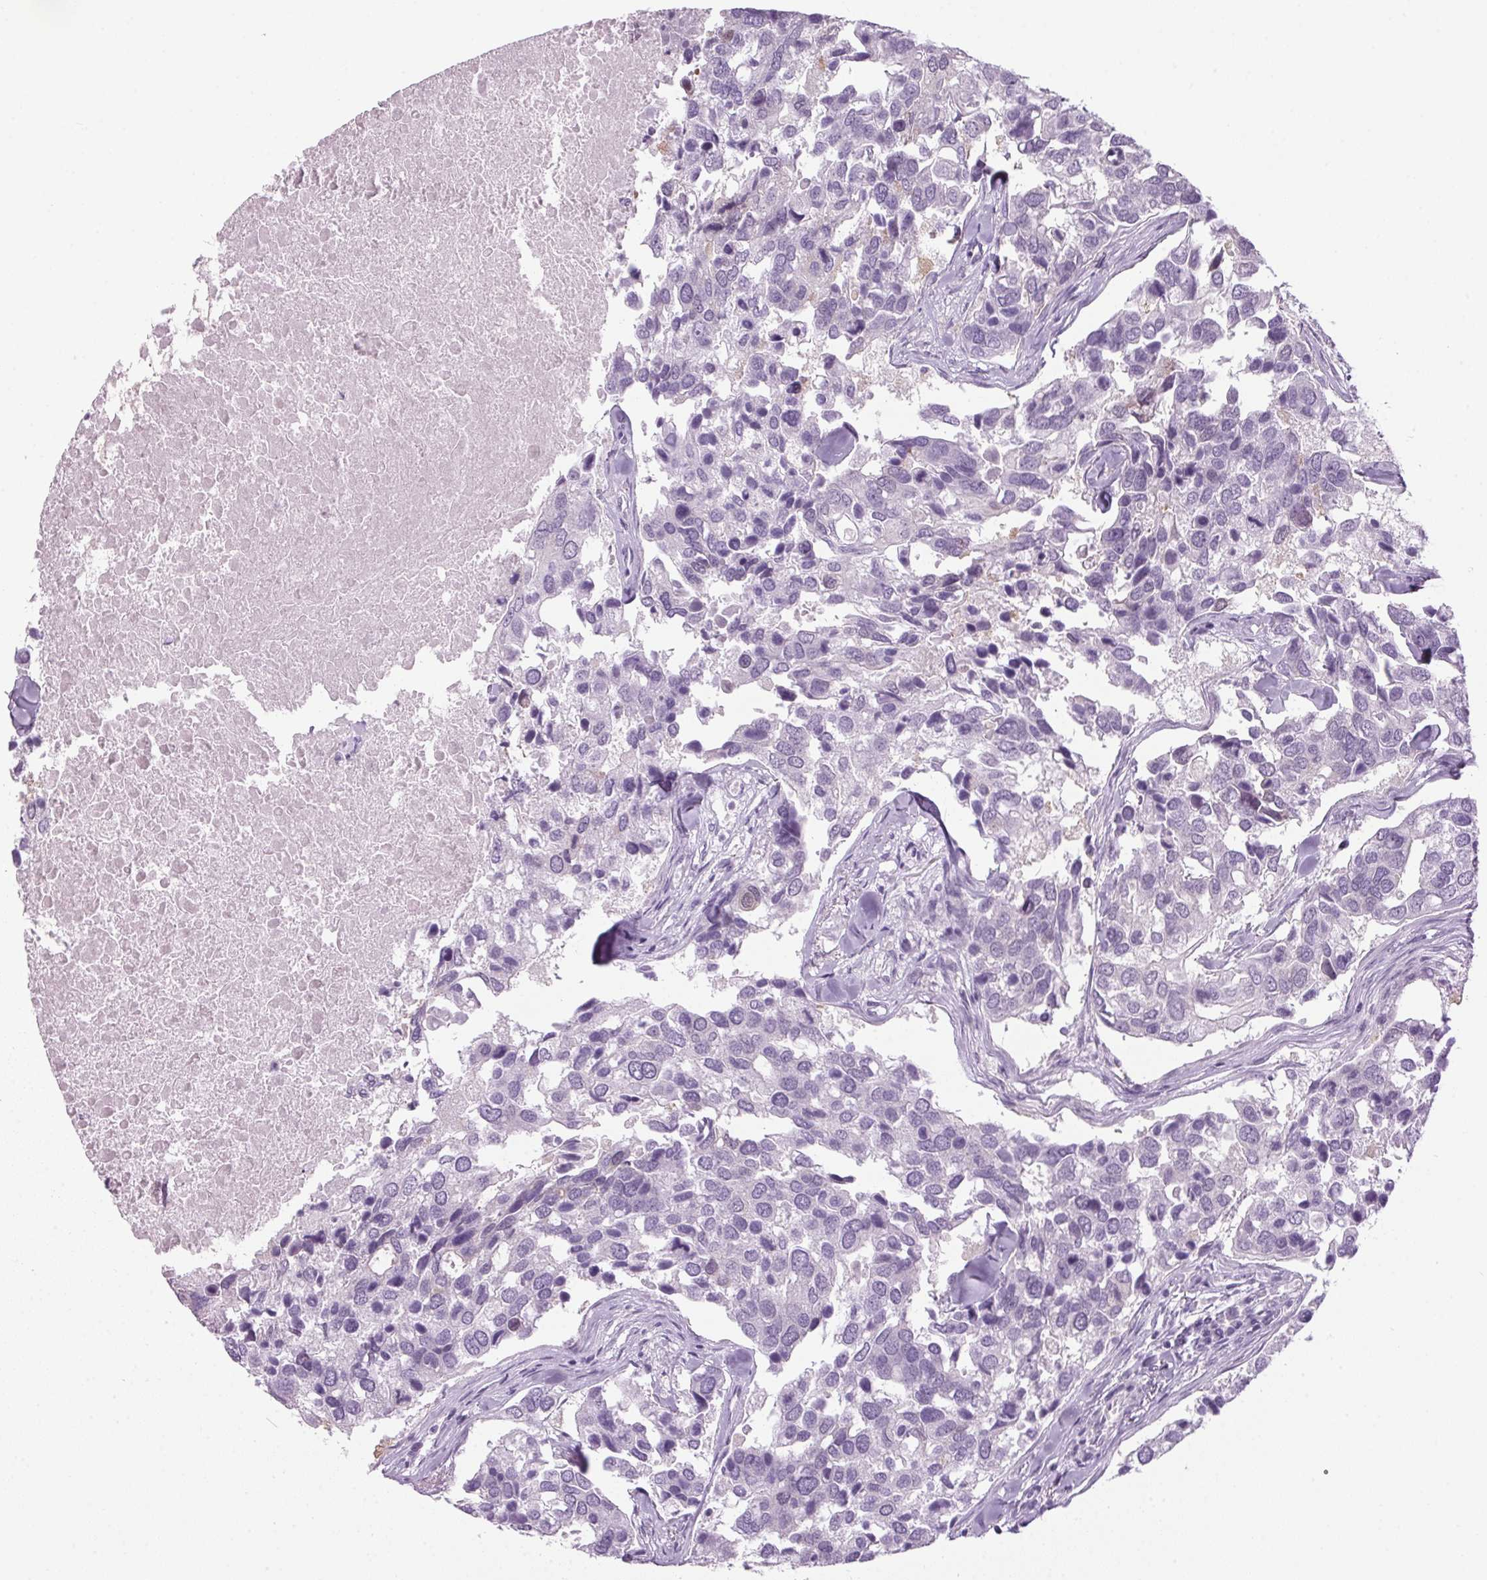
{"staining": {"intensity": "negative", "quantity": "none", "location": "none"}, "tissue": "breast cancer", "cell_type": "Tumor cells", "image_type": "cancer", "snomed": [{"axis": "morphology", "description": "Duct carcinoma"}, {"axis": "topography", "description": "Breast"}], "caption": "Breast invasive ductal carcinoma was stained to show a protein in brown. There is no significant staining in tumor cells.", "gene": "PPP1R1A", "patient": {"sex": "female", "age": 83}}